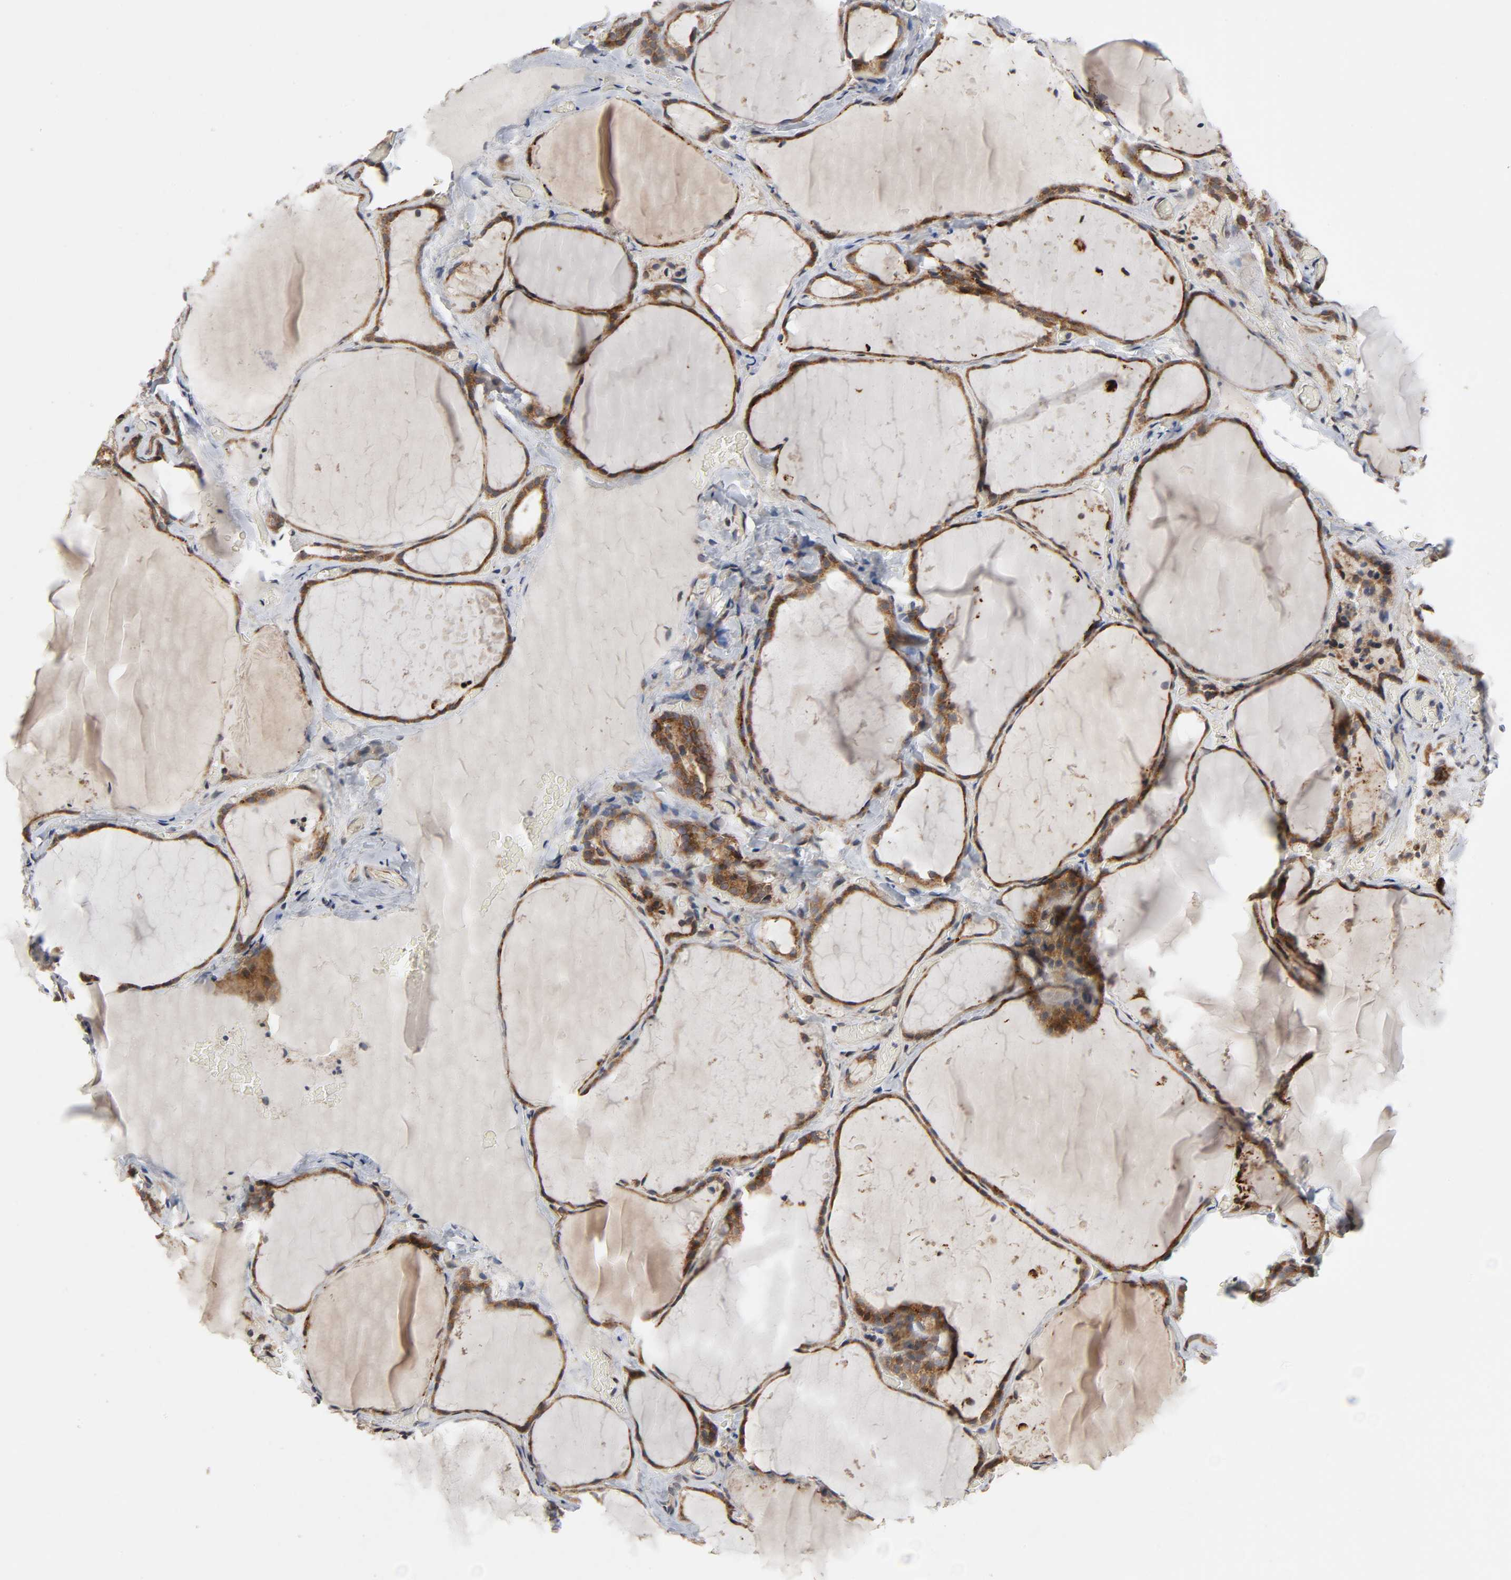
{"staining": {"intensity": "strong", "quantity": ">75%", "location": "cytoplasmic/membranous"}, "tissue": "thyroid gland", "cell_type": "Glandular cells", "image_type": "normal", "snomed": [{"axis": "morphology", "description": "Normal tissue, NOS"}, {"axis": "topography", "description": "Thyroid gland"}], "caption": "A high-resolution image shows IHC staining of unremarkable thyroid gland, which demonstrates strong cytoplasmic/membranous staining in about >75% of glandular cells.", "gene": "SLC30A9", "patient": {"sex": "female", "age": 22}}